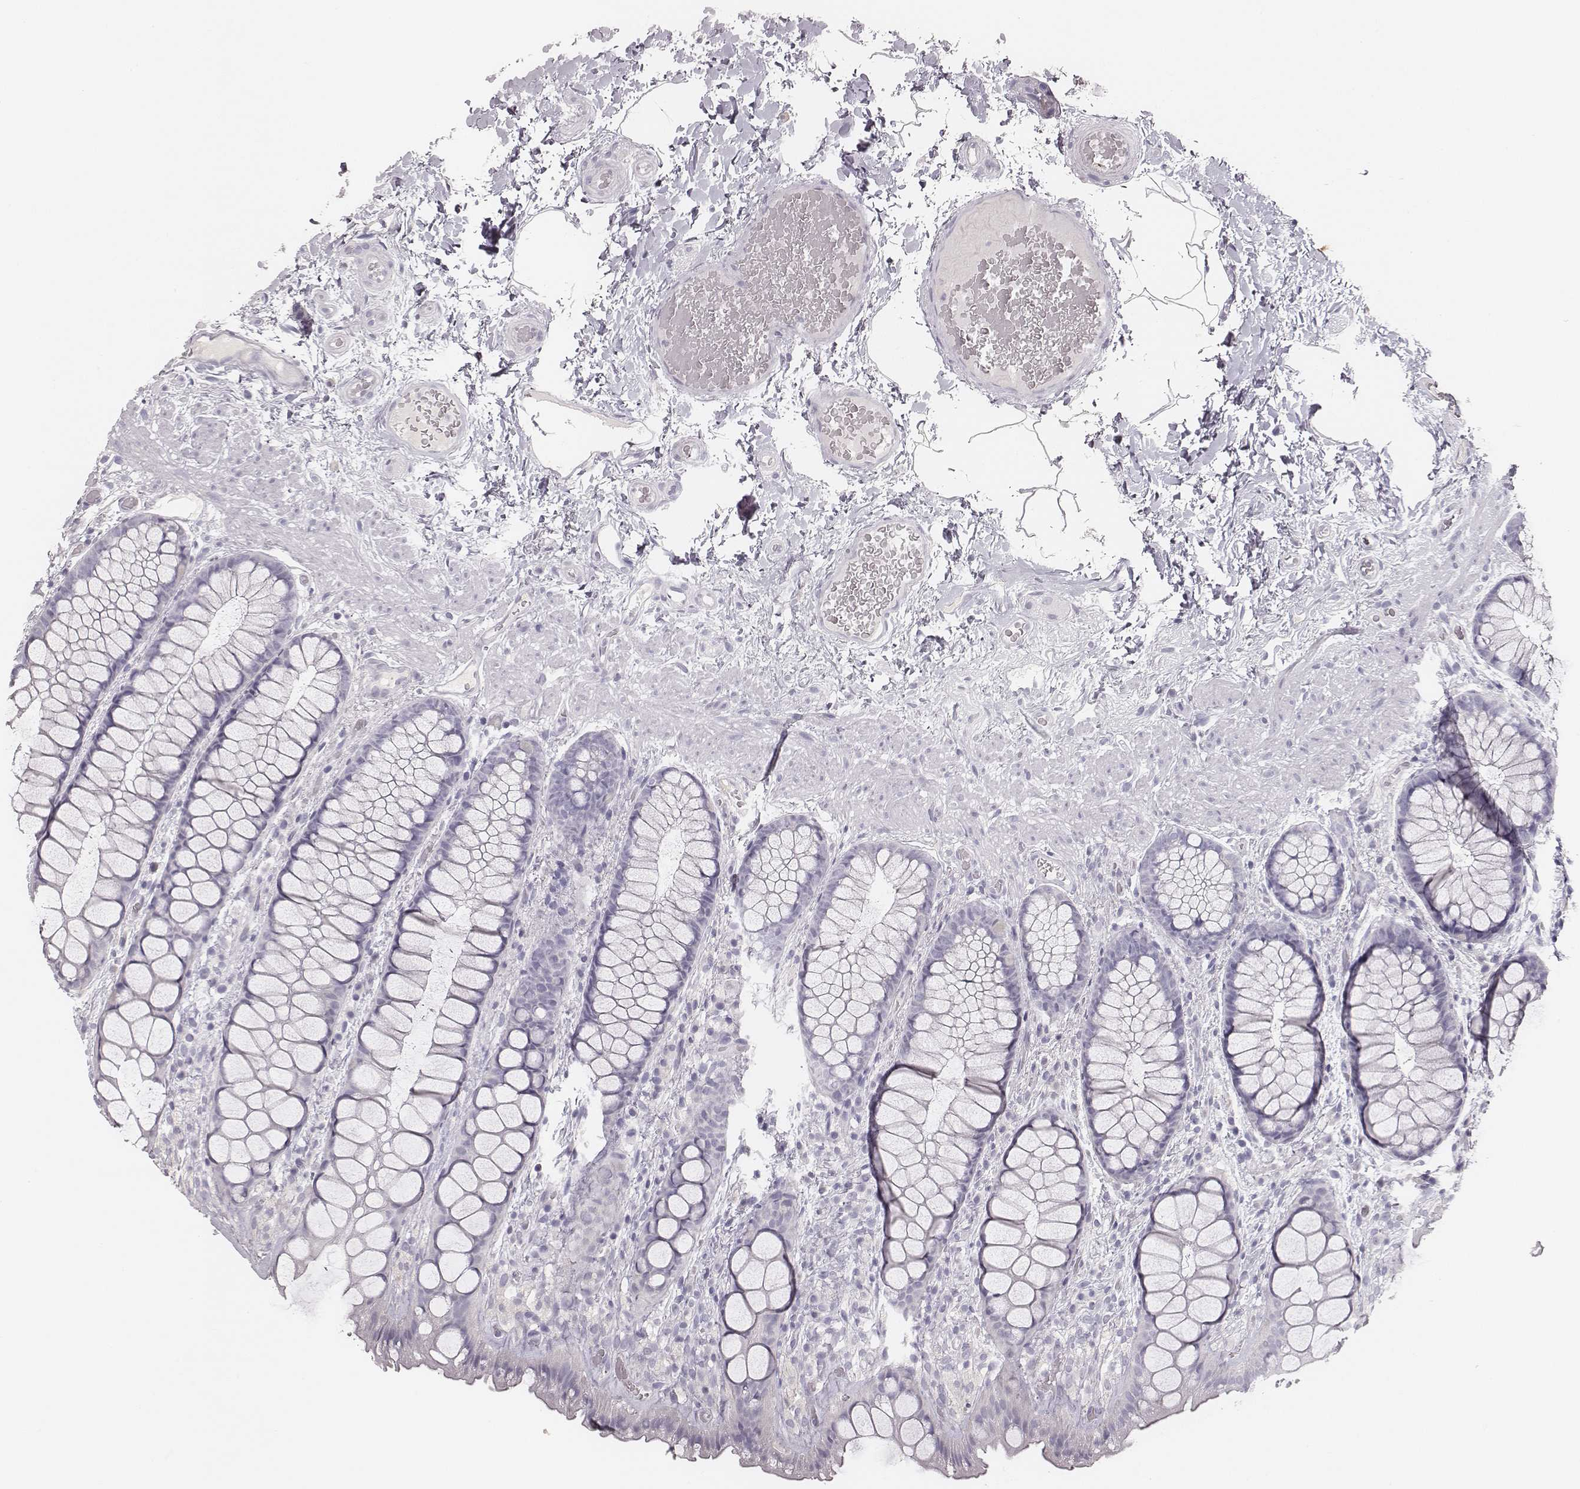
{"staining": {"intensity": "negative", "quantity": "none", "location": "none"}, "tissue": "rectum", "cell_type": "Glandular cells", "image_type": "normal", "snomed": [{"axis": "morphology", "description": "Normal tissue, NOS"}, {"axis": "topography", "description": "Rectum"}], "caption": "Rectum stained for a protein using immunohistochemistry shows no expression glandular cells.", "gene": "MYH6", "patient": {"sex": "female", "age": 62}}